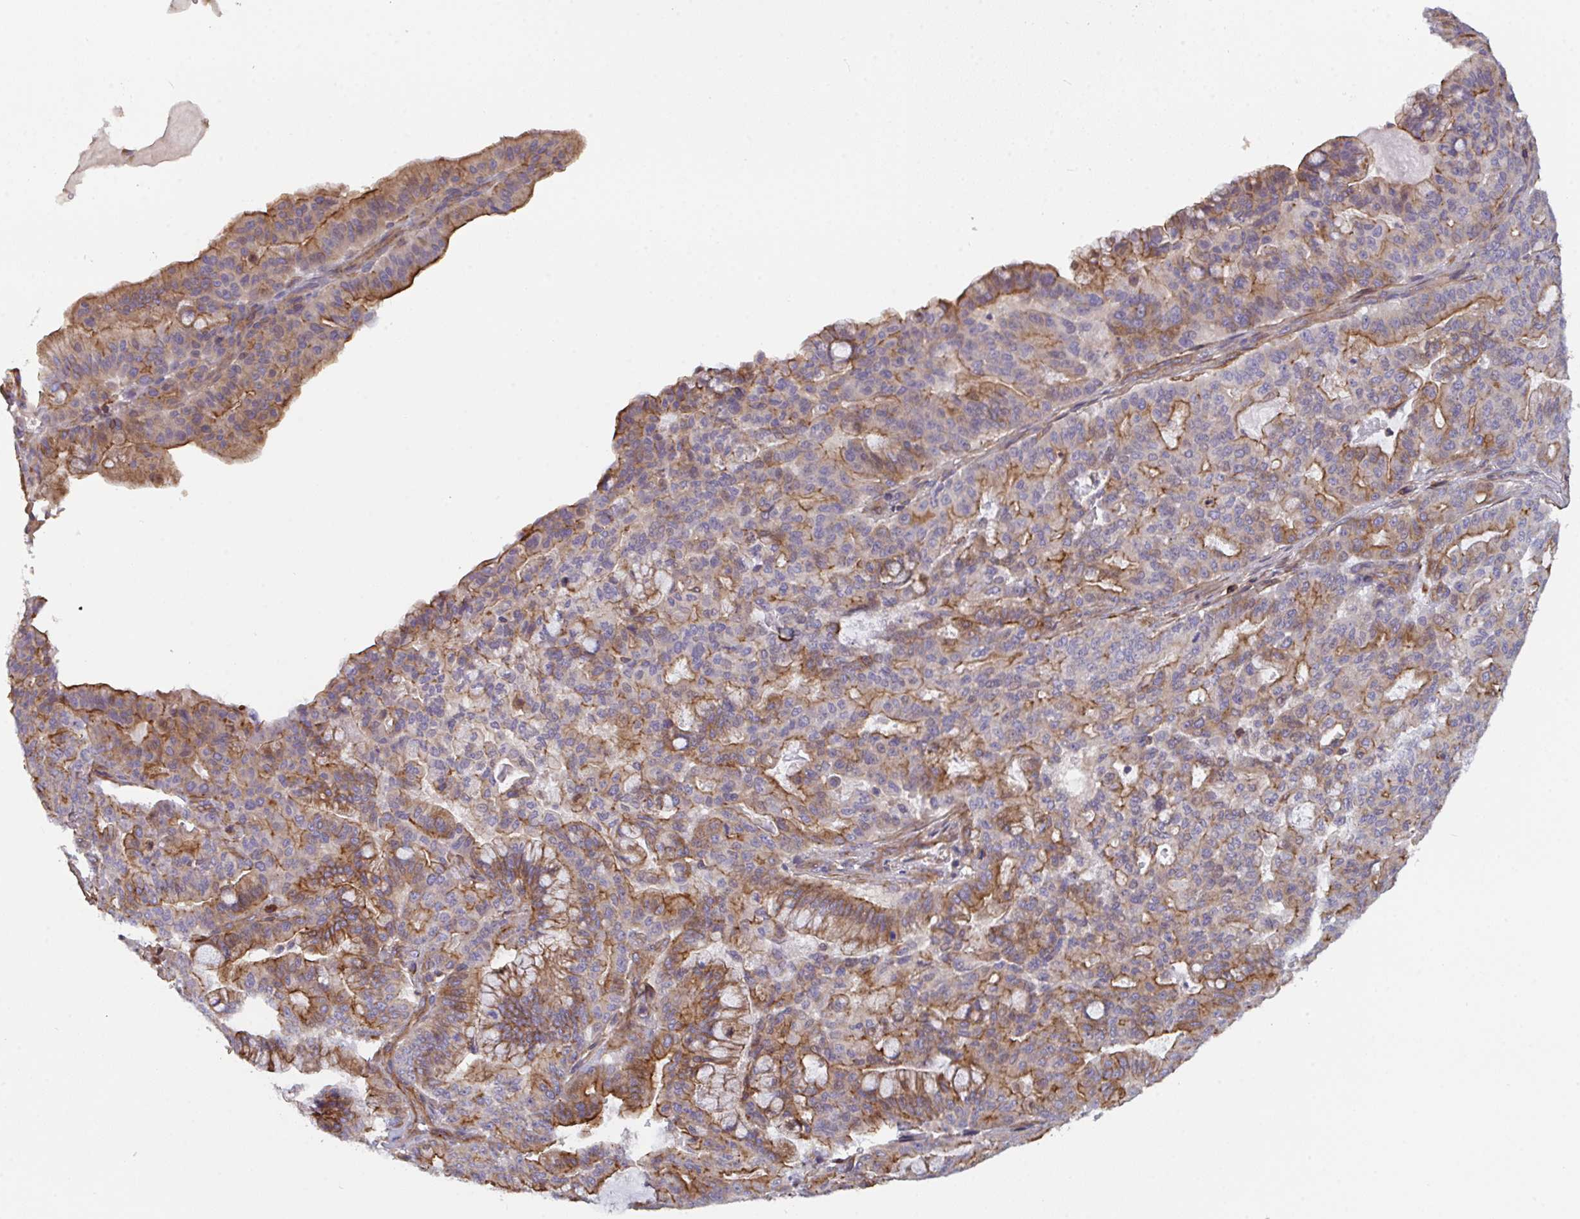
{"staining": {"intensity": "moderate", "quantity": ">75%", "location": "cytoplasmic/membranous"}, "tissue": "pancreatic cancer", "cell_type": "Tumor cells", "image_type": "cancer", "snomed": [{"axis": "morphology", "description": "Adenocarcinoma, NOS"}, {"axis": "topography", "description": "Pancreas"}], "caption": "This is an image of IHC staining of pancreatic cancer, which shows moderate expression in the cytoplasmic/membranous of tumor cells.", "gene": "FZD2", "patient": {"sex": "male", "age": 63}}